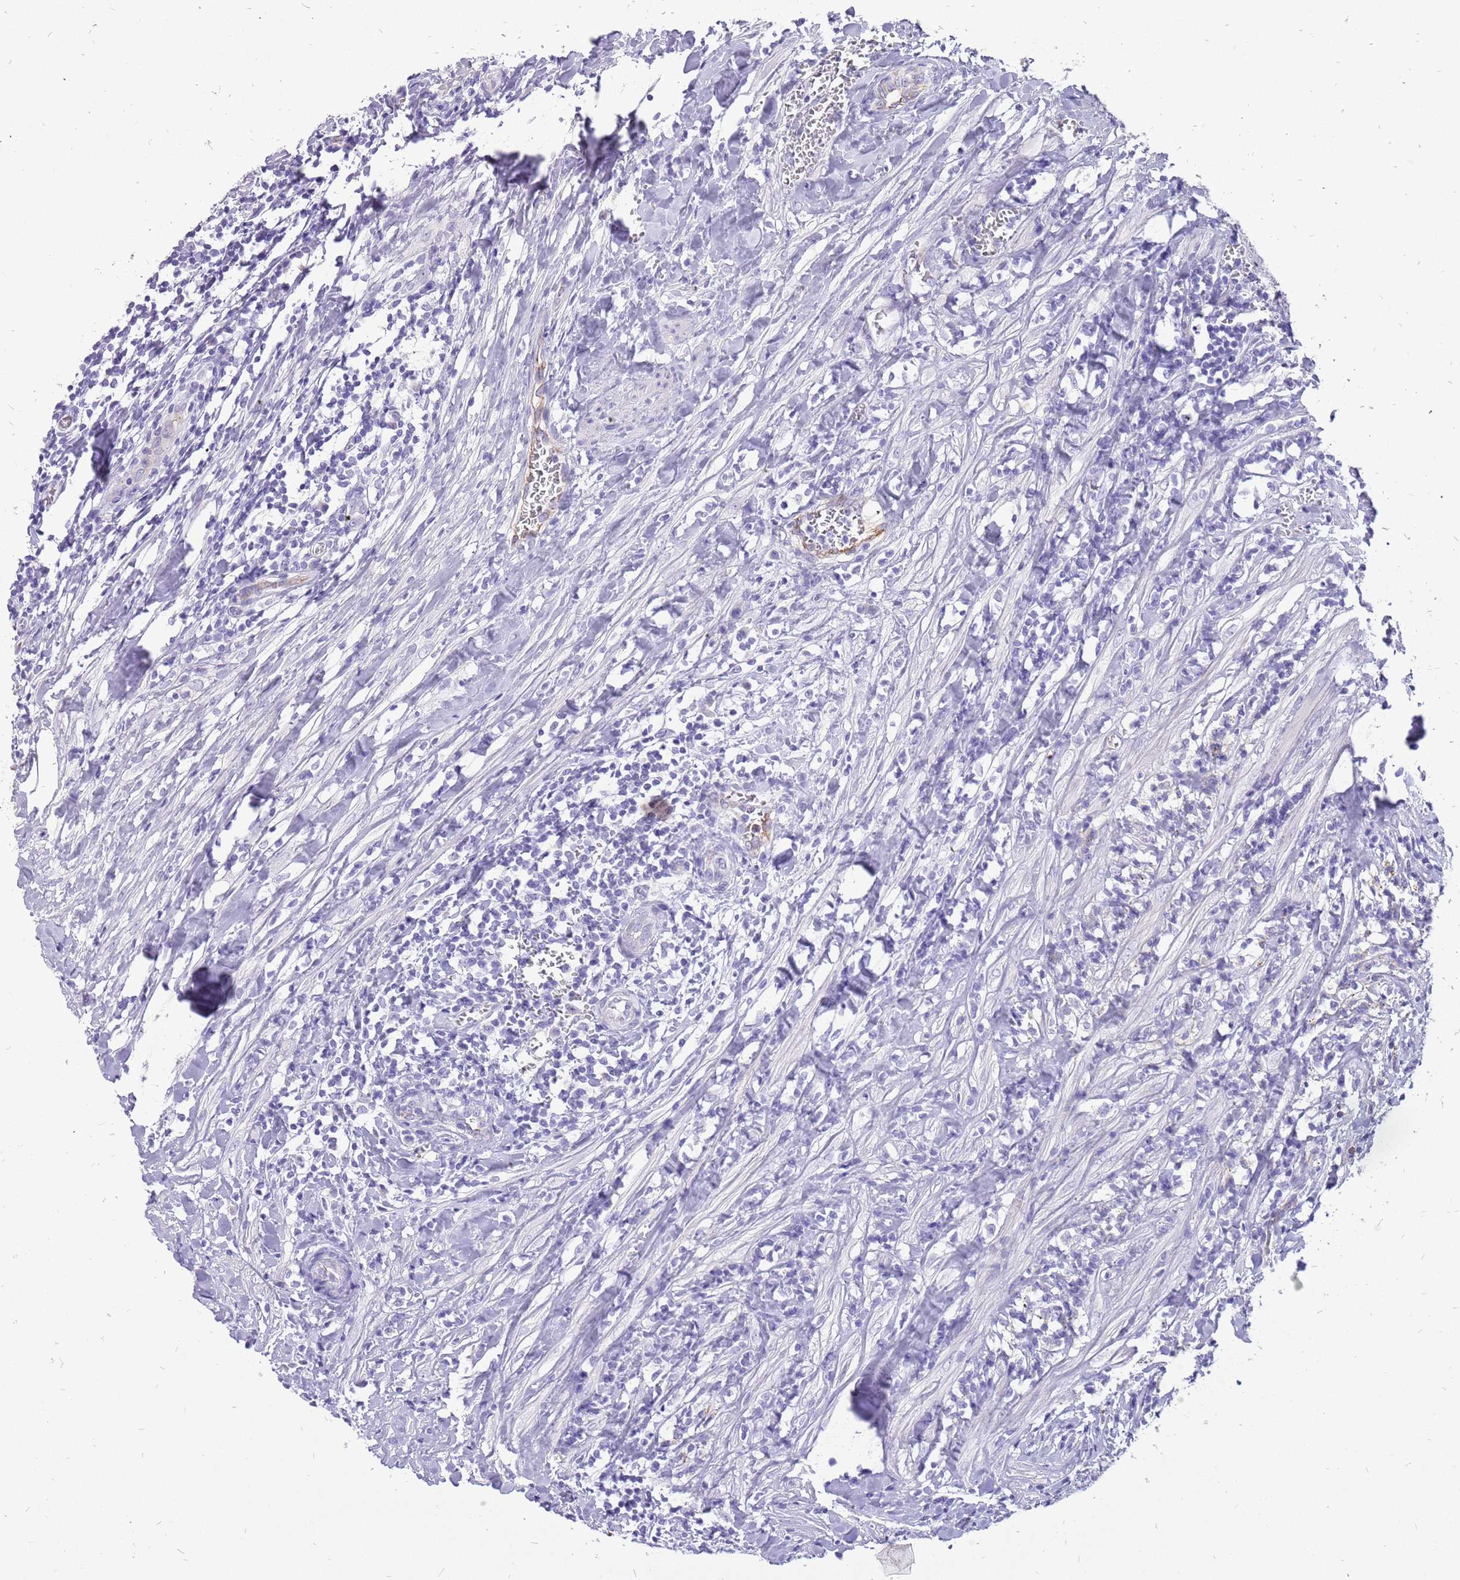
{"staining": {"intensity": "negative", "quantity": "none", "location": "none"}, "tissue": "testis cancer", "cell_type": "Tumor cells", "image_type": "cancer", "snomed": [{"axis": "morphology", "description": "Seminoma, NOS"}, {"axis": "morphology", "description": "Carcinoma, Embryonal, NOS"}, {"axis": "topography", "description": "Testis"}], "caption": "IHC of human embryonal carcinoma (testis) displays no positivity in tumor cells.", "gene": "PCNX1", "patient": {"sex": "male", "age": 29}}